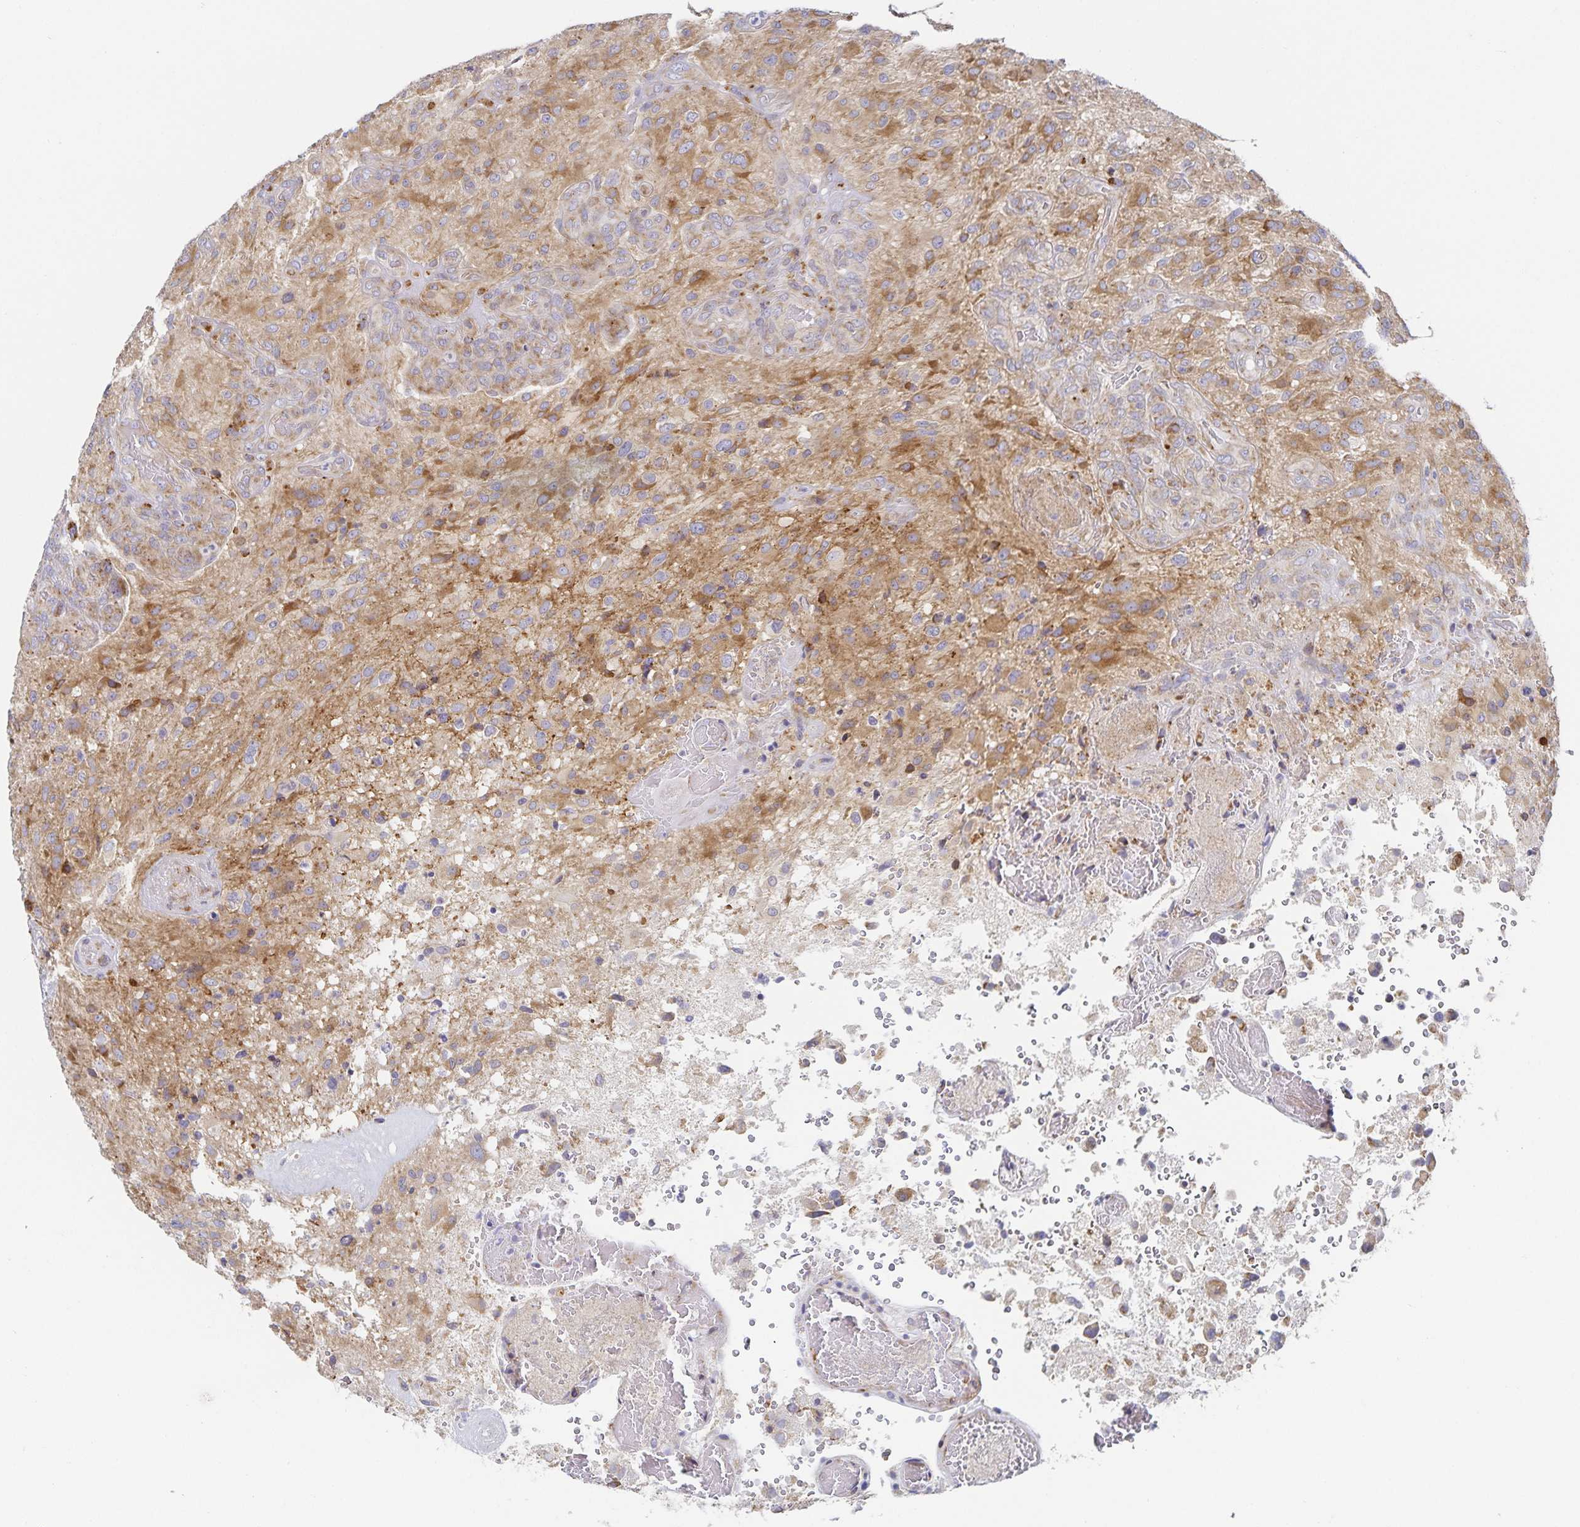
{"staining": {"intensity": "moderate", "quantity": "25%-75%", "location": "cytoplasmic/membranous"}, "tissue": "glioma", "cell_type": "Tumor cells", "image_type": "cancer", "snomed": [{"axis": "morphology", "description": "Glioma, malignant, High grade"}, {"axis": "topography", "description": "Brain"}], "caption": "IHC histopathology image of neoplastic tissue: human glioma stained using IHC demonstrates medium levels of moderate protein expression localized specifically in the cytoplasmic/membranous of tumor cells, appearing as a cytoplasmic/membranous brown color.", "gene": "NOMO1", "patient": {"sex": "male", "age": 53}}